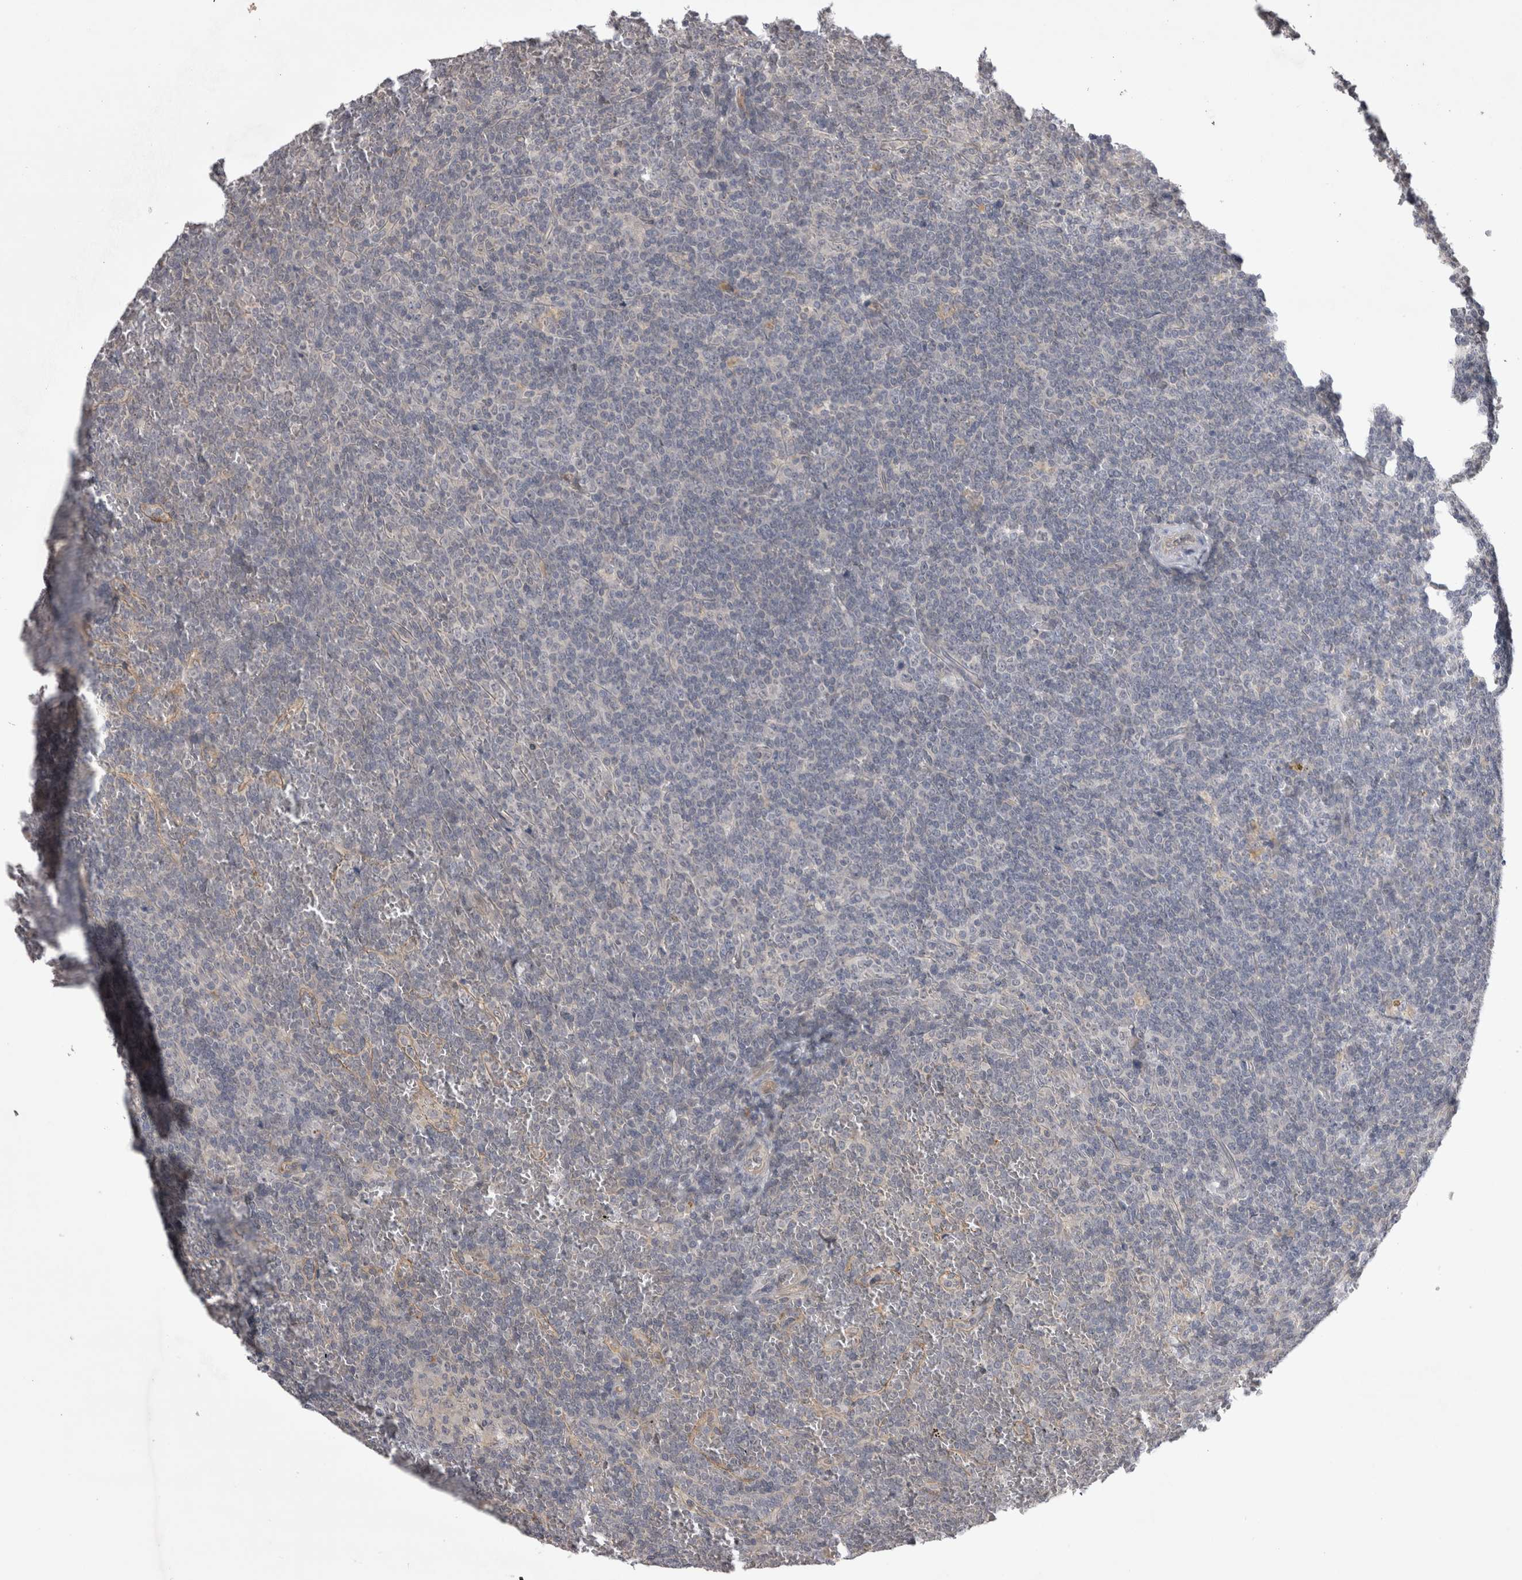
{"staining": {"intensity": "negative", "quantity": "none", "location": "none"}, "tissue": "lymphoma", "cell_type": "Tumor cells", "image_type": "cancer", "snomed": [{"axis": "morphology", "description": "Malignant lymphoma, non-Hodgkin's type, Low grade"}, {"axis": "topography", "description": "Spleen"}], "caption": "Low-grade malignant lymphoma, non-Hodgkin's type was stained to show a protein in brown. There is no significant staining in tumor cells.", "gene": "CTBS", "patient": {"sex": "female", "age": 19}}